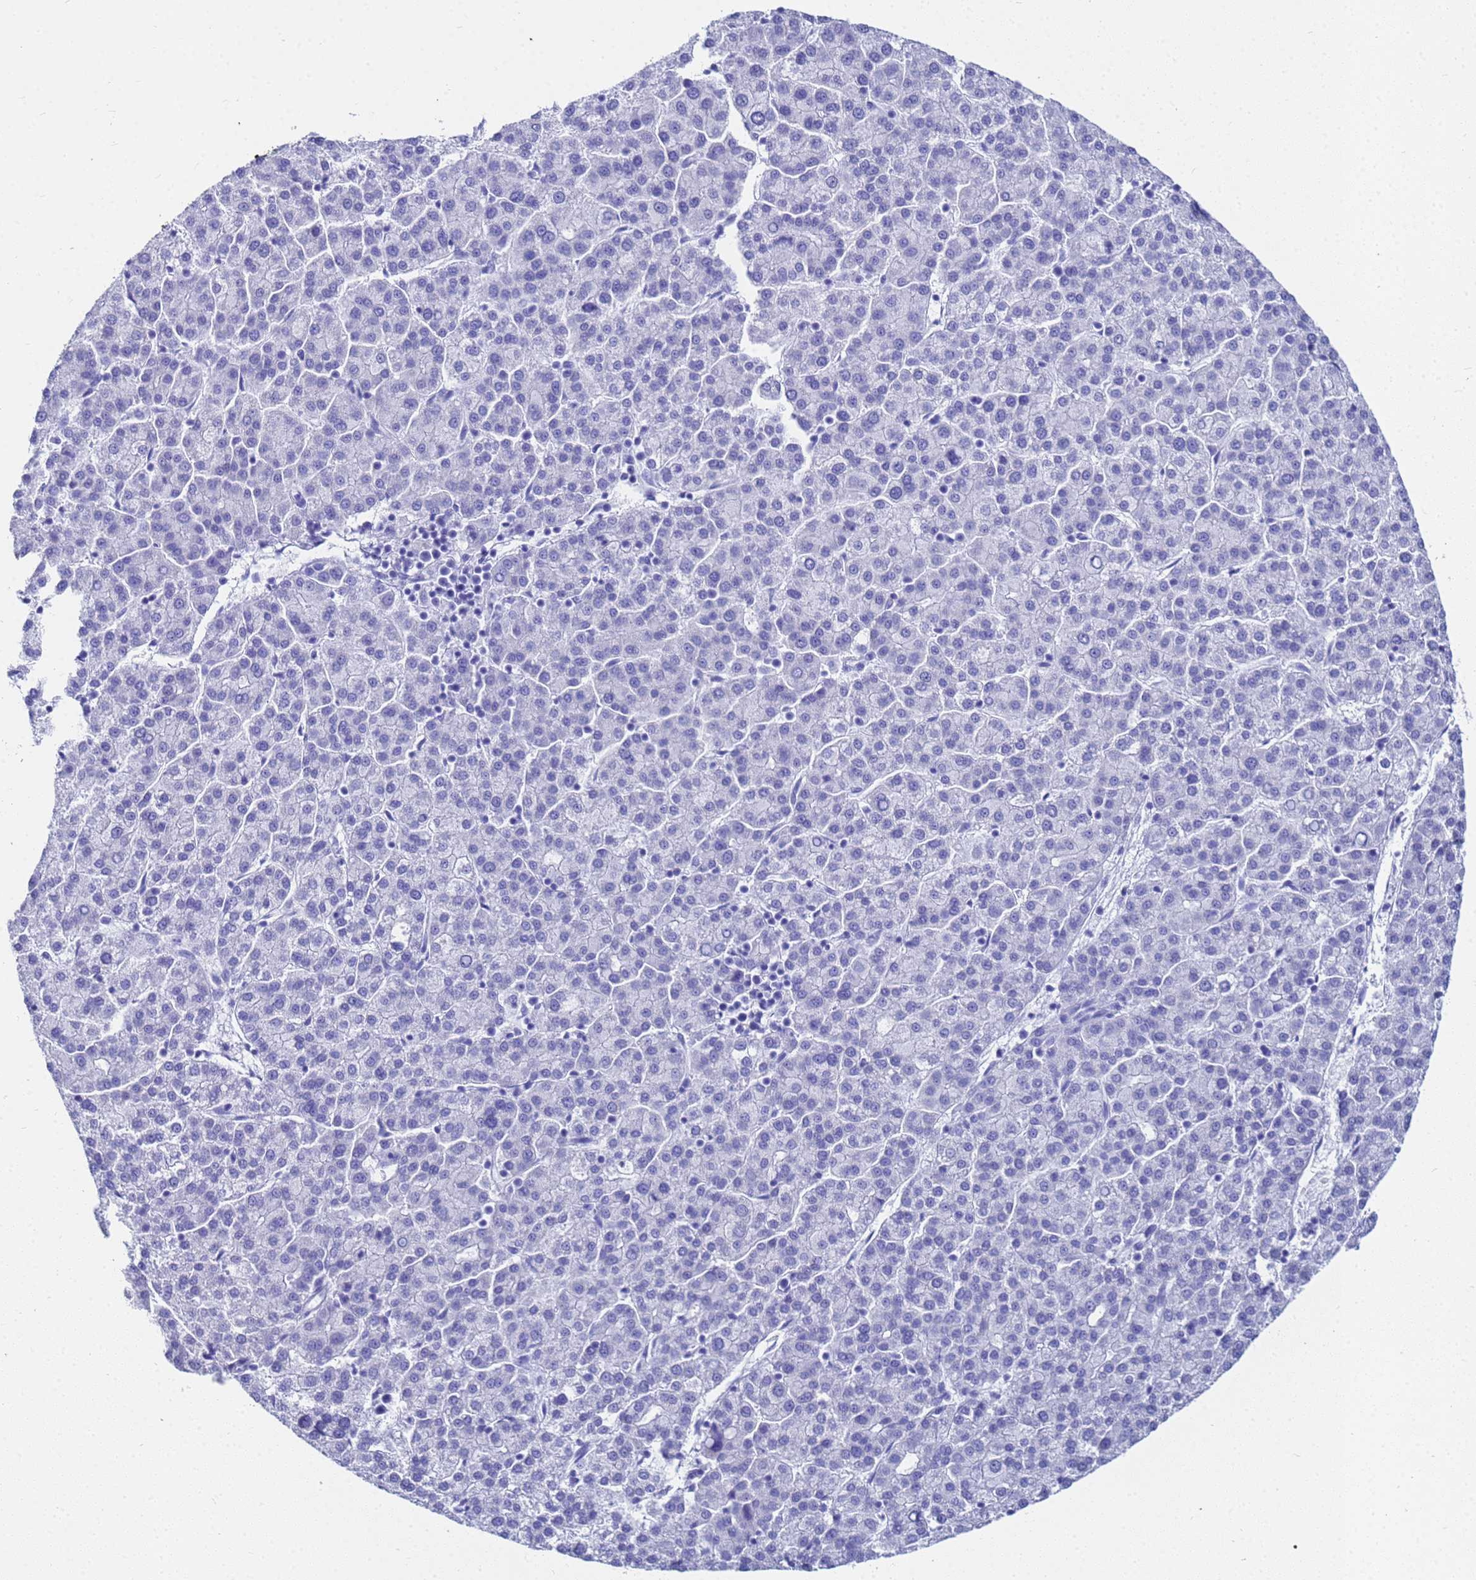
{"staining": {"intensity": "negative", "quantity": "none", "location": "none"}, "tissue": "liver cancer", "cell_type": "Tumor cells", "image_type": "cancer", "snomed": [{"axis": "morphology", "description": "Carcinoma, Hepatocellular, NOS"}, {"axis": "topography", "description": "Liver"}], "caption": "This is a micrograph of immunohistochemistry (IHC) staining of liver cancer (hepatocellular carcinoma), which shows no expression in tumor cells. (Stains: DAB (3,3'-diaminobenzidine) IHC with hematoxylin counter stain, Microscopy: brightfield microscopy at high magnification).", "gene": "CKB", "patient": {"sex": "female", "age": 58}}